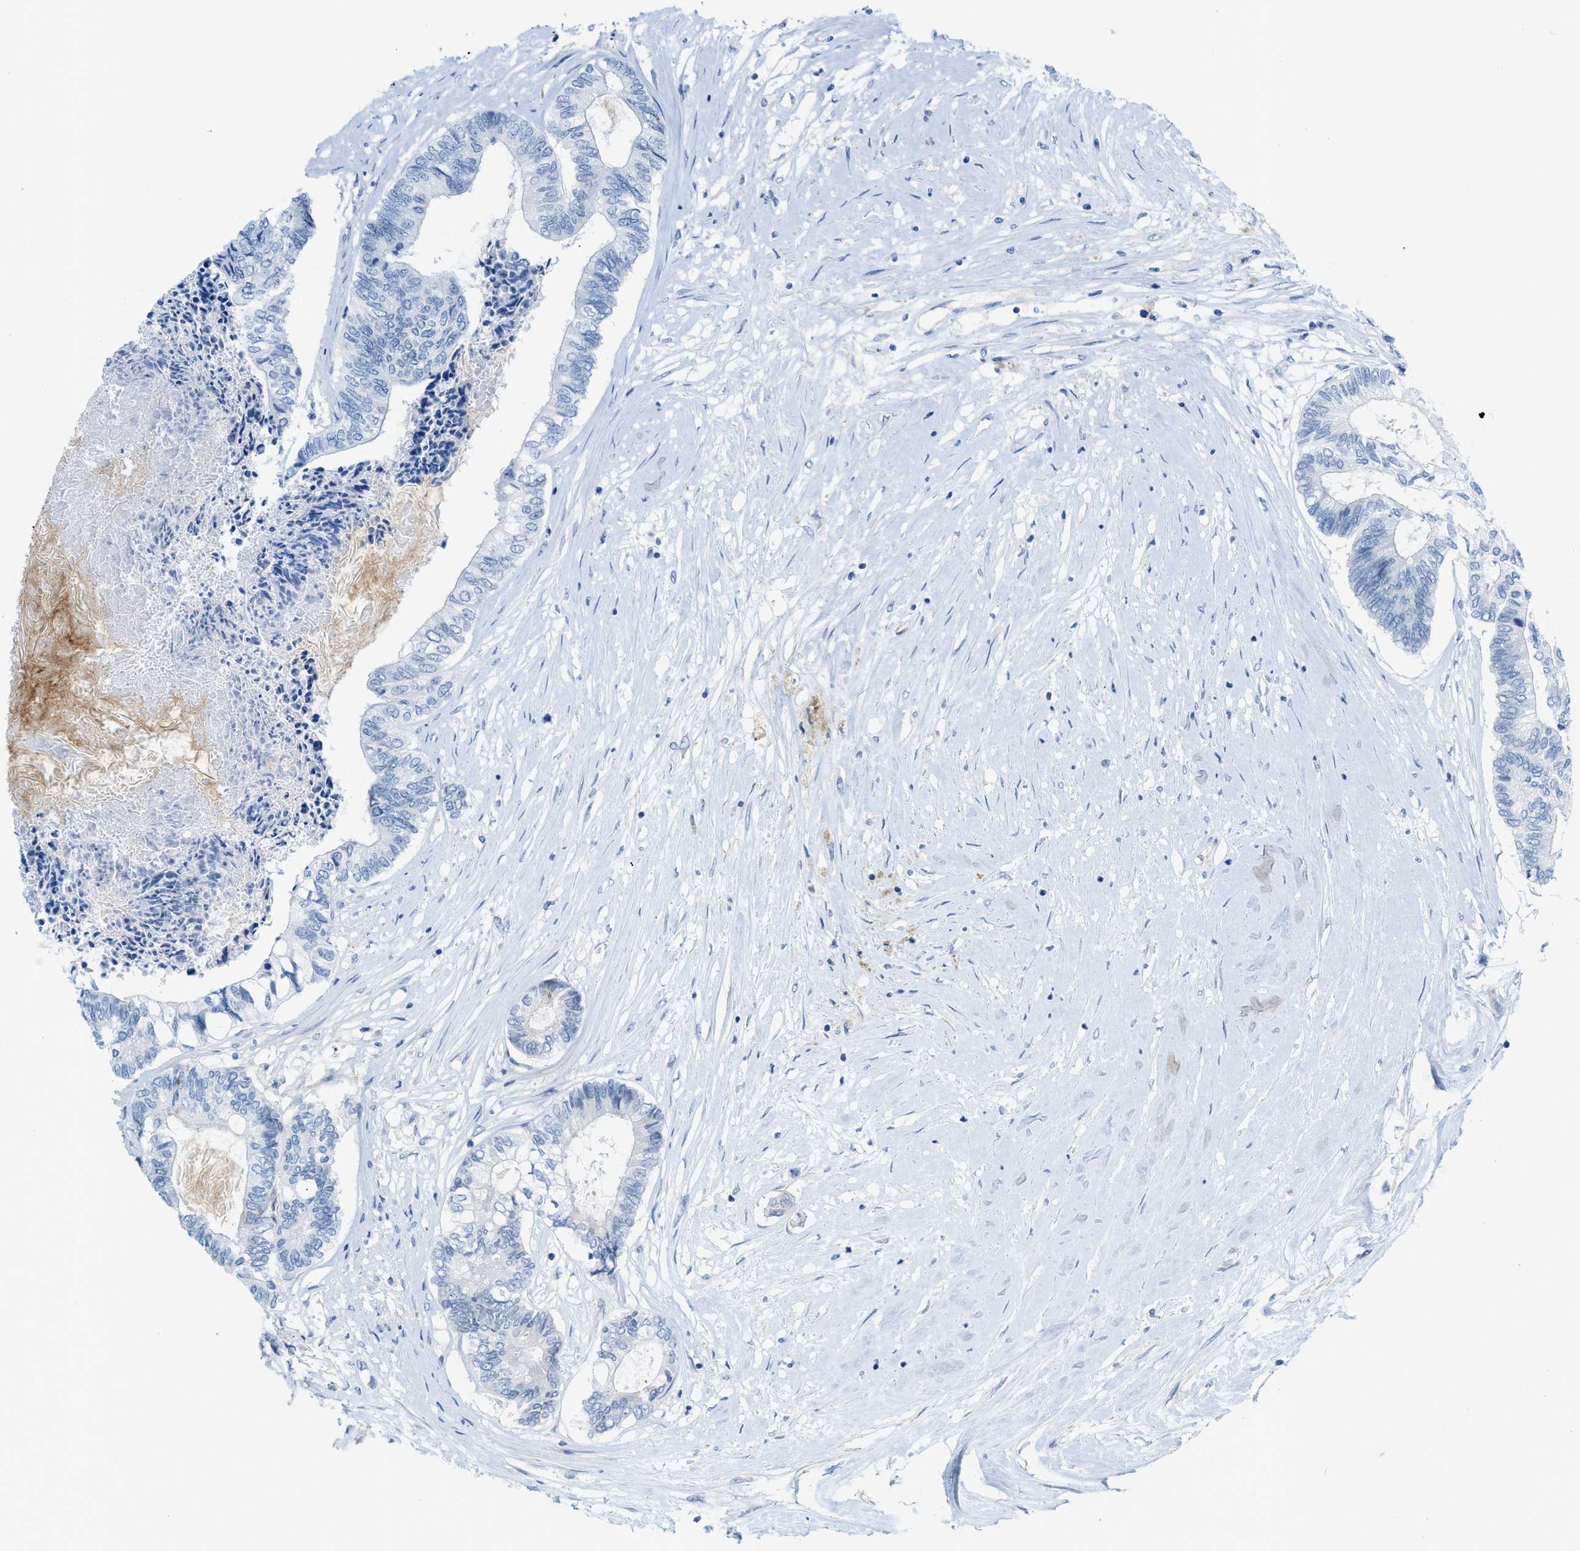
{"staining": {"intensity": "negative", "quantity": "none", "location": "none"}, "tissue": "colorectal cancer", "cell_type": "Tumor cells", "image_type": "cancer", "snomed": [{"axis": "morphology", "description": "Adenocarcinoma, NOS"}, {"axis": "topography", "description": "Rectum"}], "caption": "Tumor cells are negative for brown protein staining in colorectal adenocarcinoma.", "gene": "HLTF", "patient": {"sex": "male", "age": 63}}